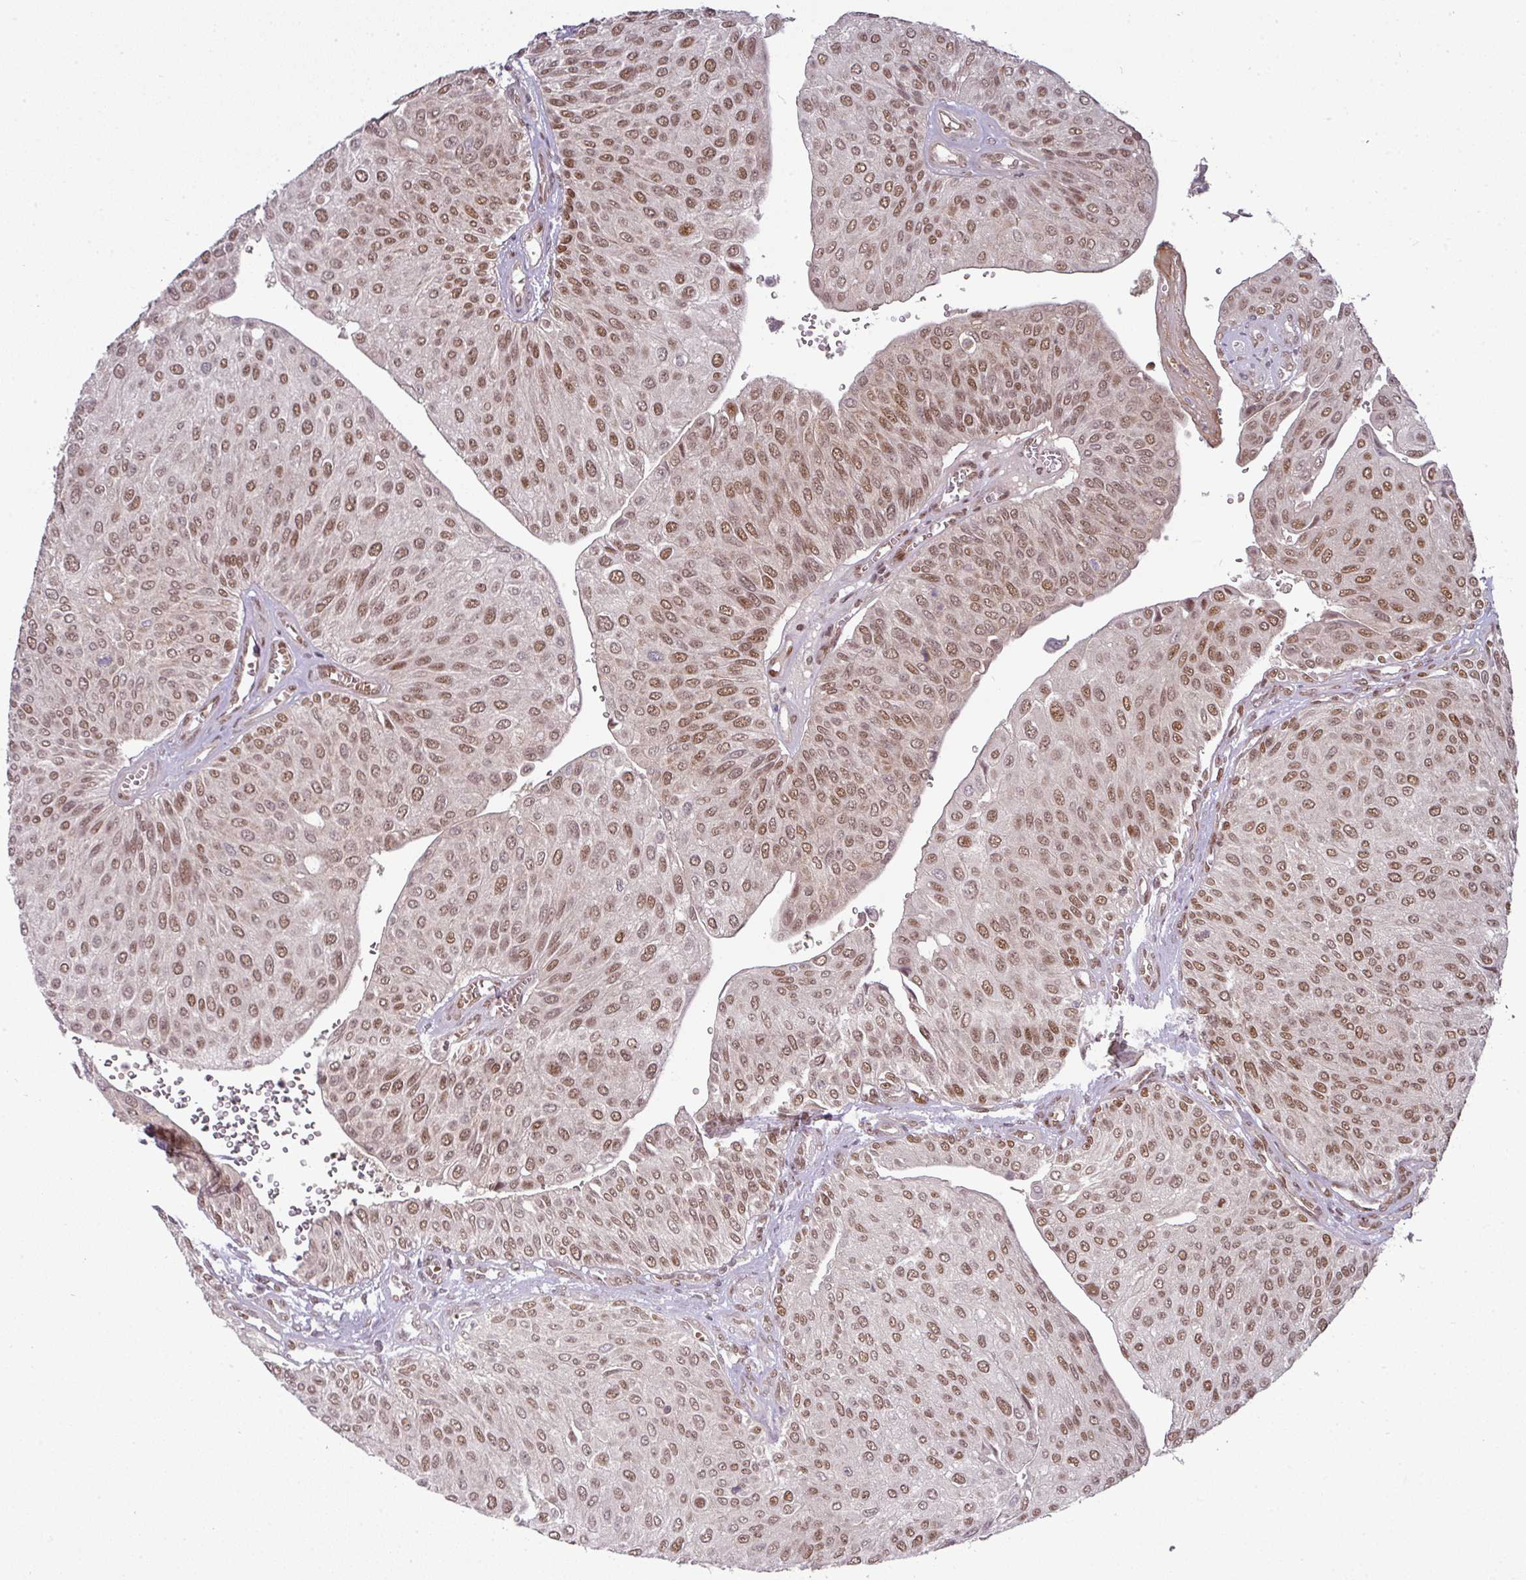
{"staining": {"intensity": "strong", "quantity": ">75%", "location": "nuclear"}, "tissue": "urothelial cancer", "cell_type": "Tumor cells", "image_type": "cancer", "snomed": [{"axis": "morphology", "description": "Urothelial carcinoma, NOS"}, {"axis": "topography", "description": "Urinary bladder"}], "caption": "The immunohistochemical stain labels strong nuclear staining in tumor cells of transitional cell carcinoma tissue. The protein of interest is stained brown, and the nuclei are stained in blue (DAB (3,3'-diaminobenzidine) IHC with brightfield microscopy, high magnification).", "gene": "CIC", "patient": {"sex": "male", "age": 67}}